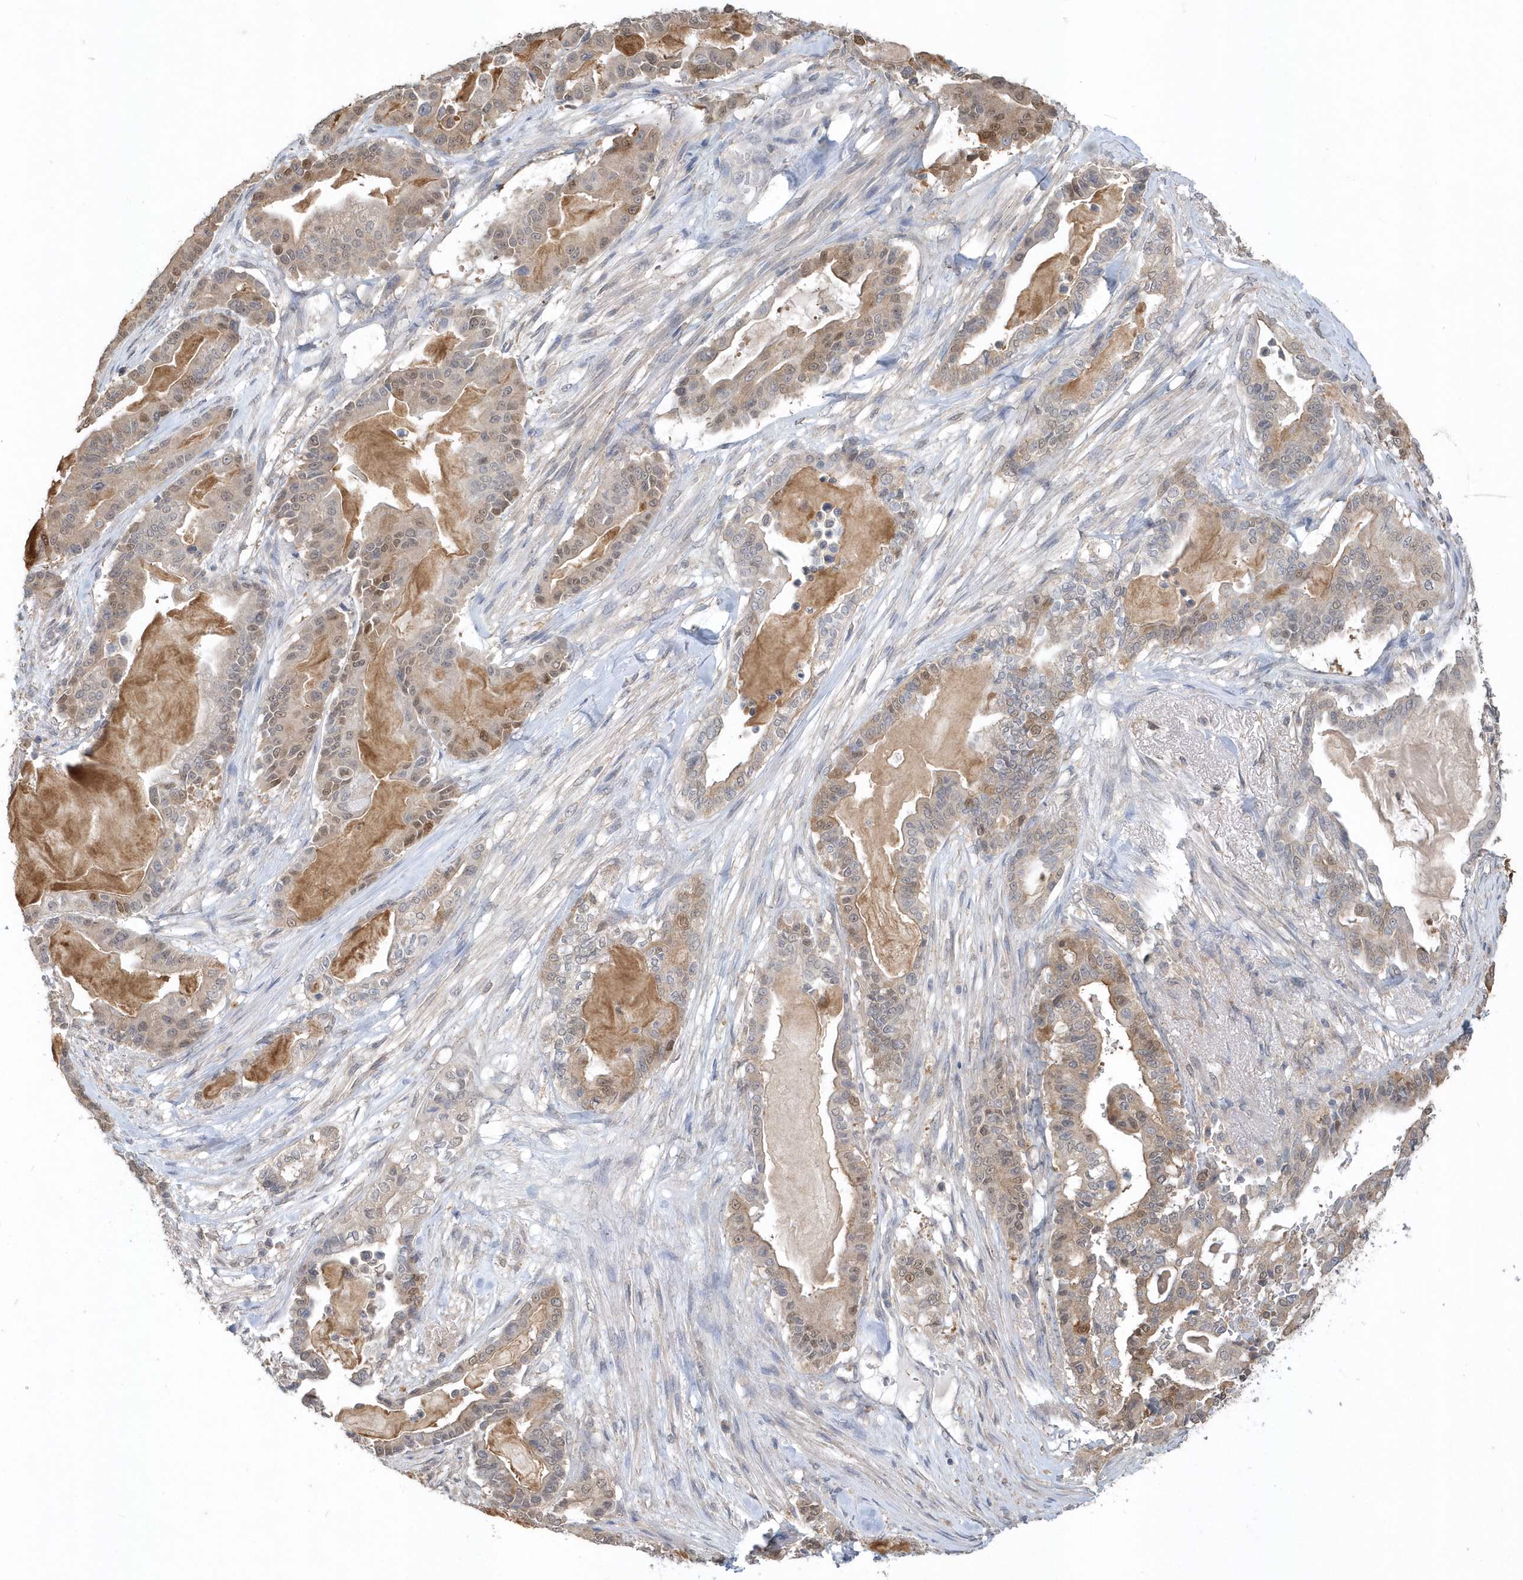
{"staining": {"intensity": "moderate", "quantity": ">75%", "location": "cytoplasmic/membranous,nuclear"}, "tissue": "pancreatic cancer", "cell_type": "Tumor cells", "image_type": "cancer", "snomed": [{"axis": "morphology", "description": "Adenocarcinoma, NOS"}, {"axis": "topography", "description": "Pancreas"}], "caption": "Human pancreatic cancer (adenocarcinoma) stained with a protein marker demonstrates moderate staining in tumor cells.", "gene": "AKR7A2", "patient": {"sex": "male", "age": 63}}